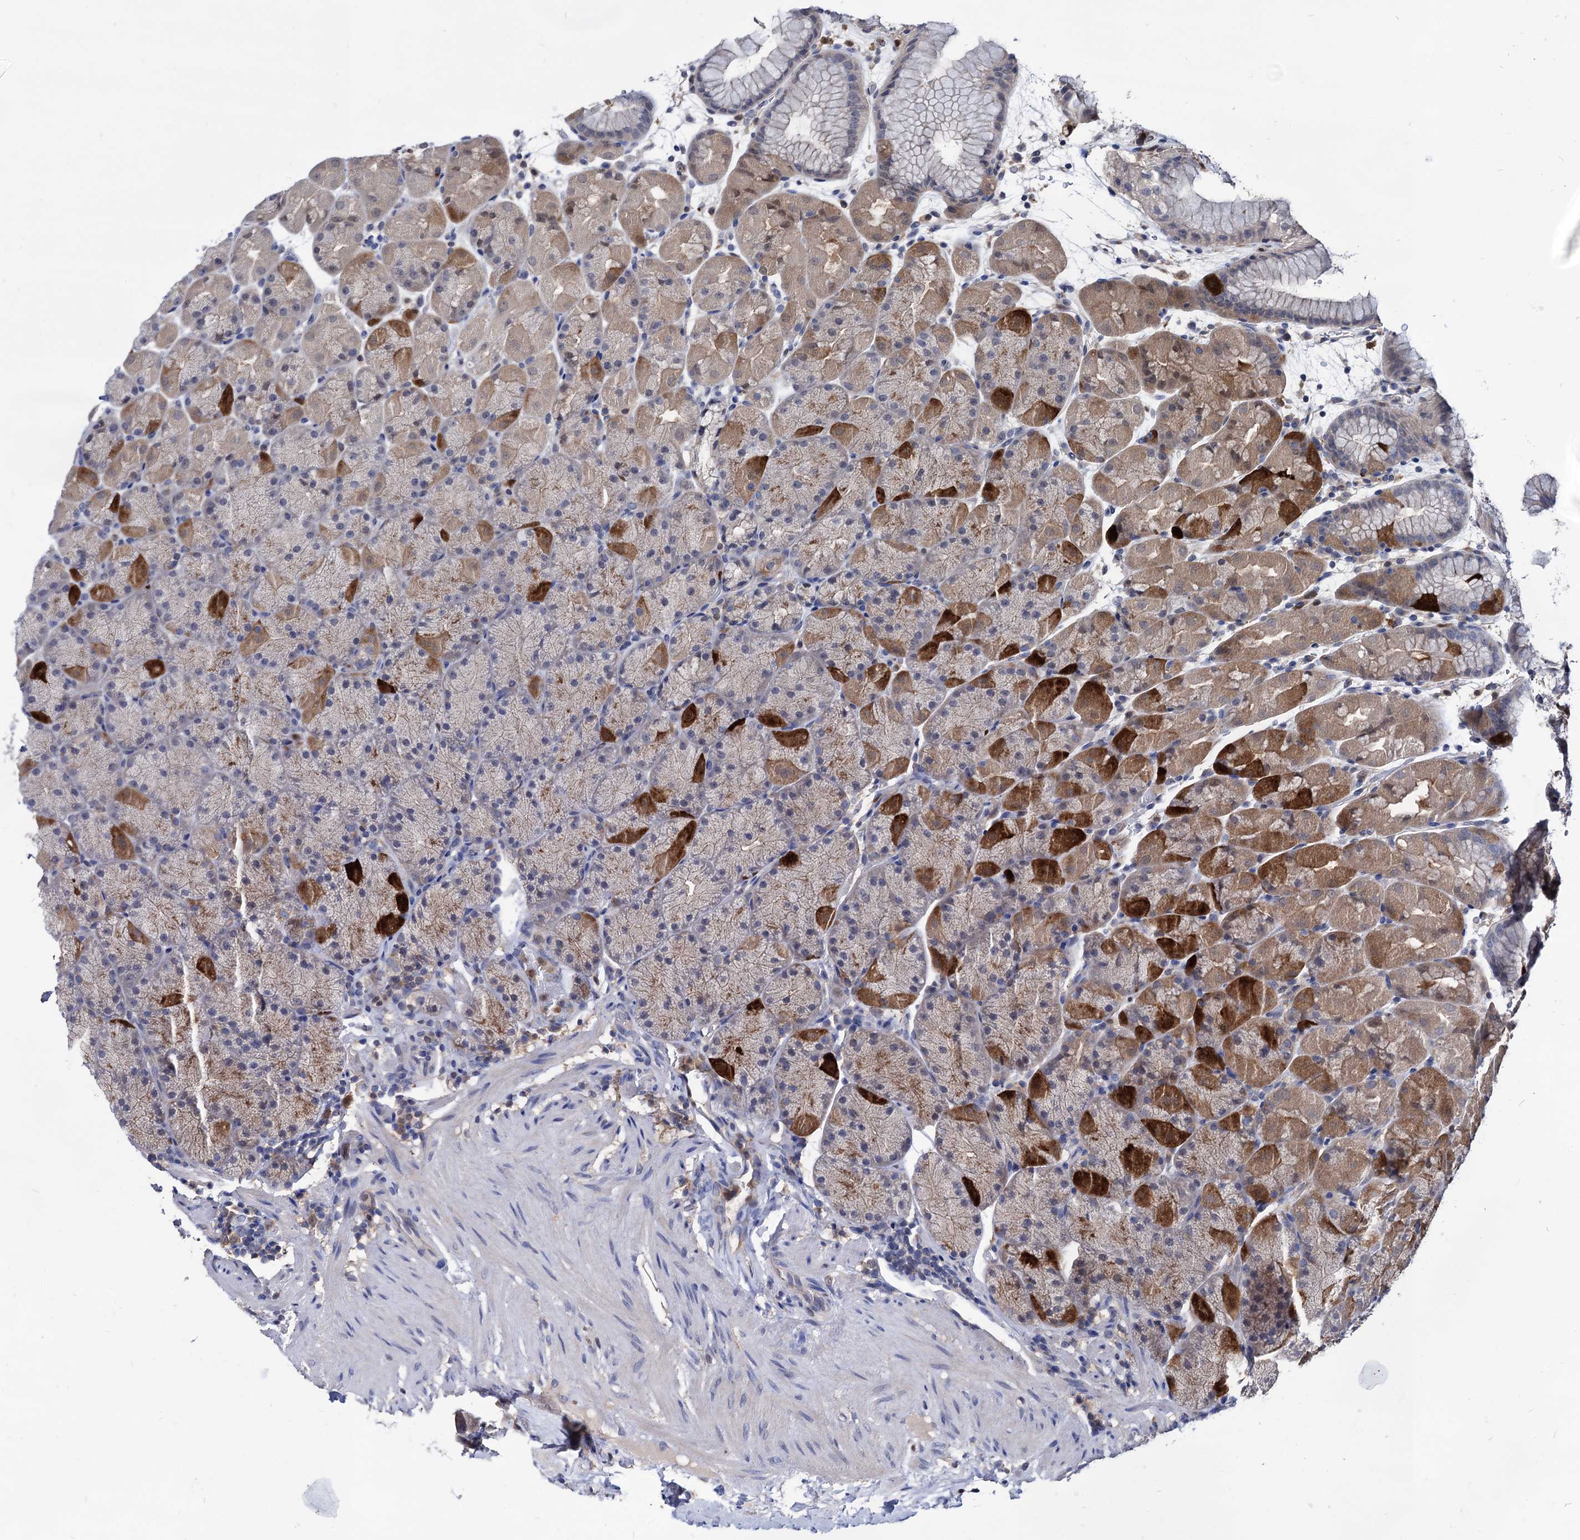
{"staining": {"intensity": "strong", "quantity": "<25%", "location": "cytoplasmic/membranous"}, "tissue": "stomach", "cell_type": "Glandular cells", "image_type": "normal", "snomed": [{"axis": "morphology", "description": "Normal tissue, NOS"}, {"axis": "topography", "description": "Stomach, upper"}, {"axis": "topography", "description": "Stomach, lower"}], "caption": "Glandular cells display strong cytoplasmic/membranous staining in about <25% of cells in benign stomach.", "gene": "CPPED1", "patient": {"sex": "male", "age": 67}}